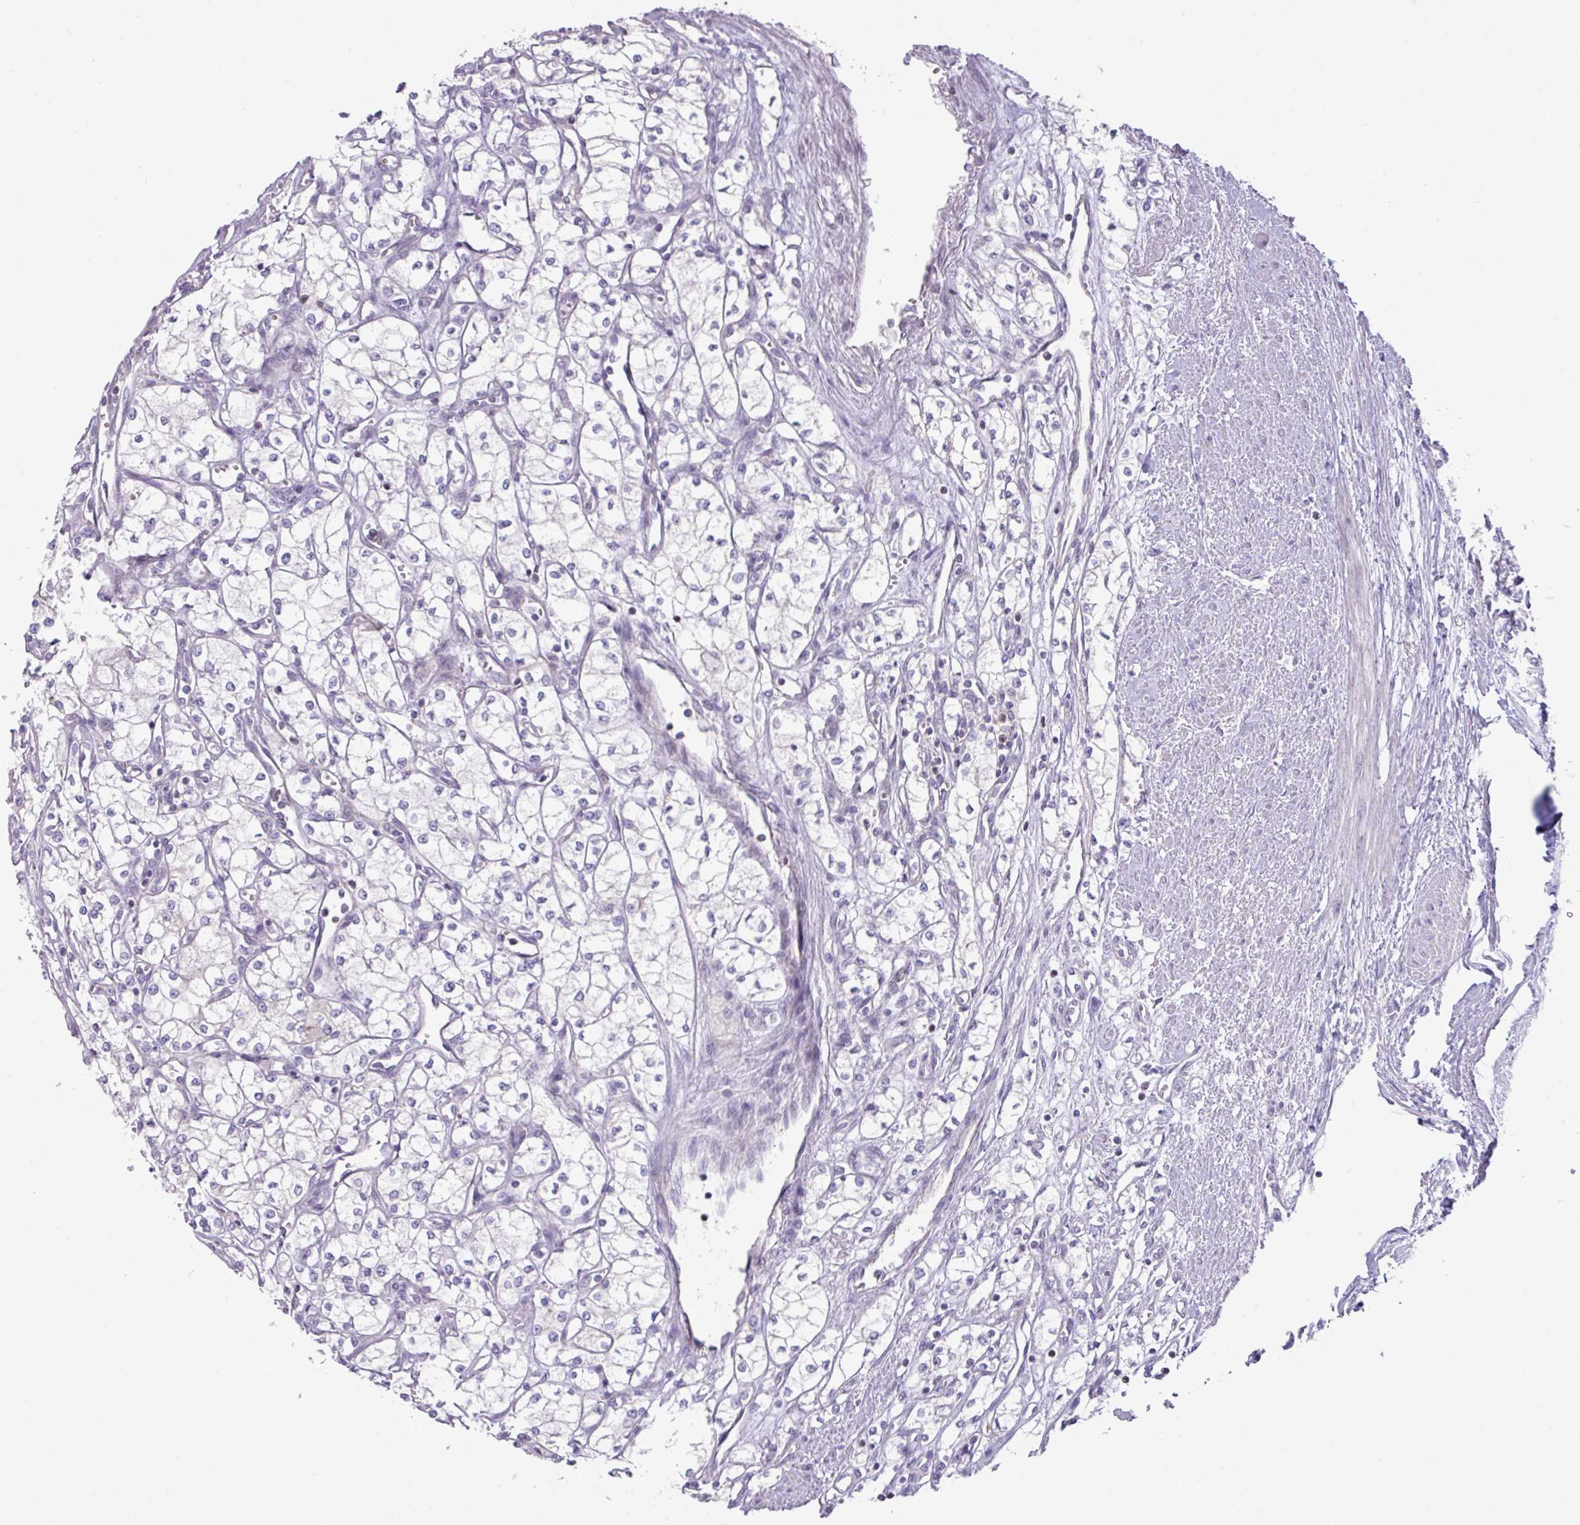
{"staining": {"intensity": "negative", "quantity": "none", "location": "none"}, "tissue": "renal cancer", "cell_type": "Tumor cells", "image_type": "cancer", "snomed": [{"axis": "morphology", "description": "Adenocarcinoma, NOS"}, {"axis": "topography", "description": "Kidney"}], "caption": "Tumor cells show no significant expression in adenocarcinoma (renal).", "gene": "ZNF394", "patient": {"sex": "male", "age": 59}}